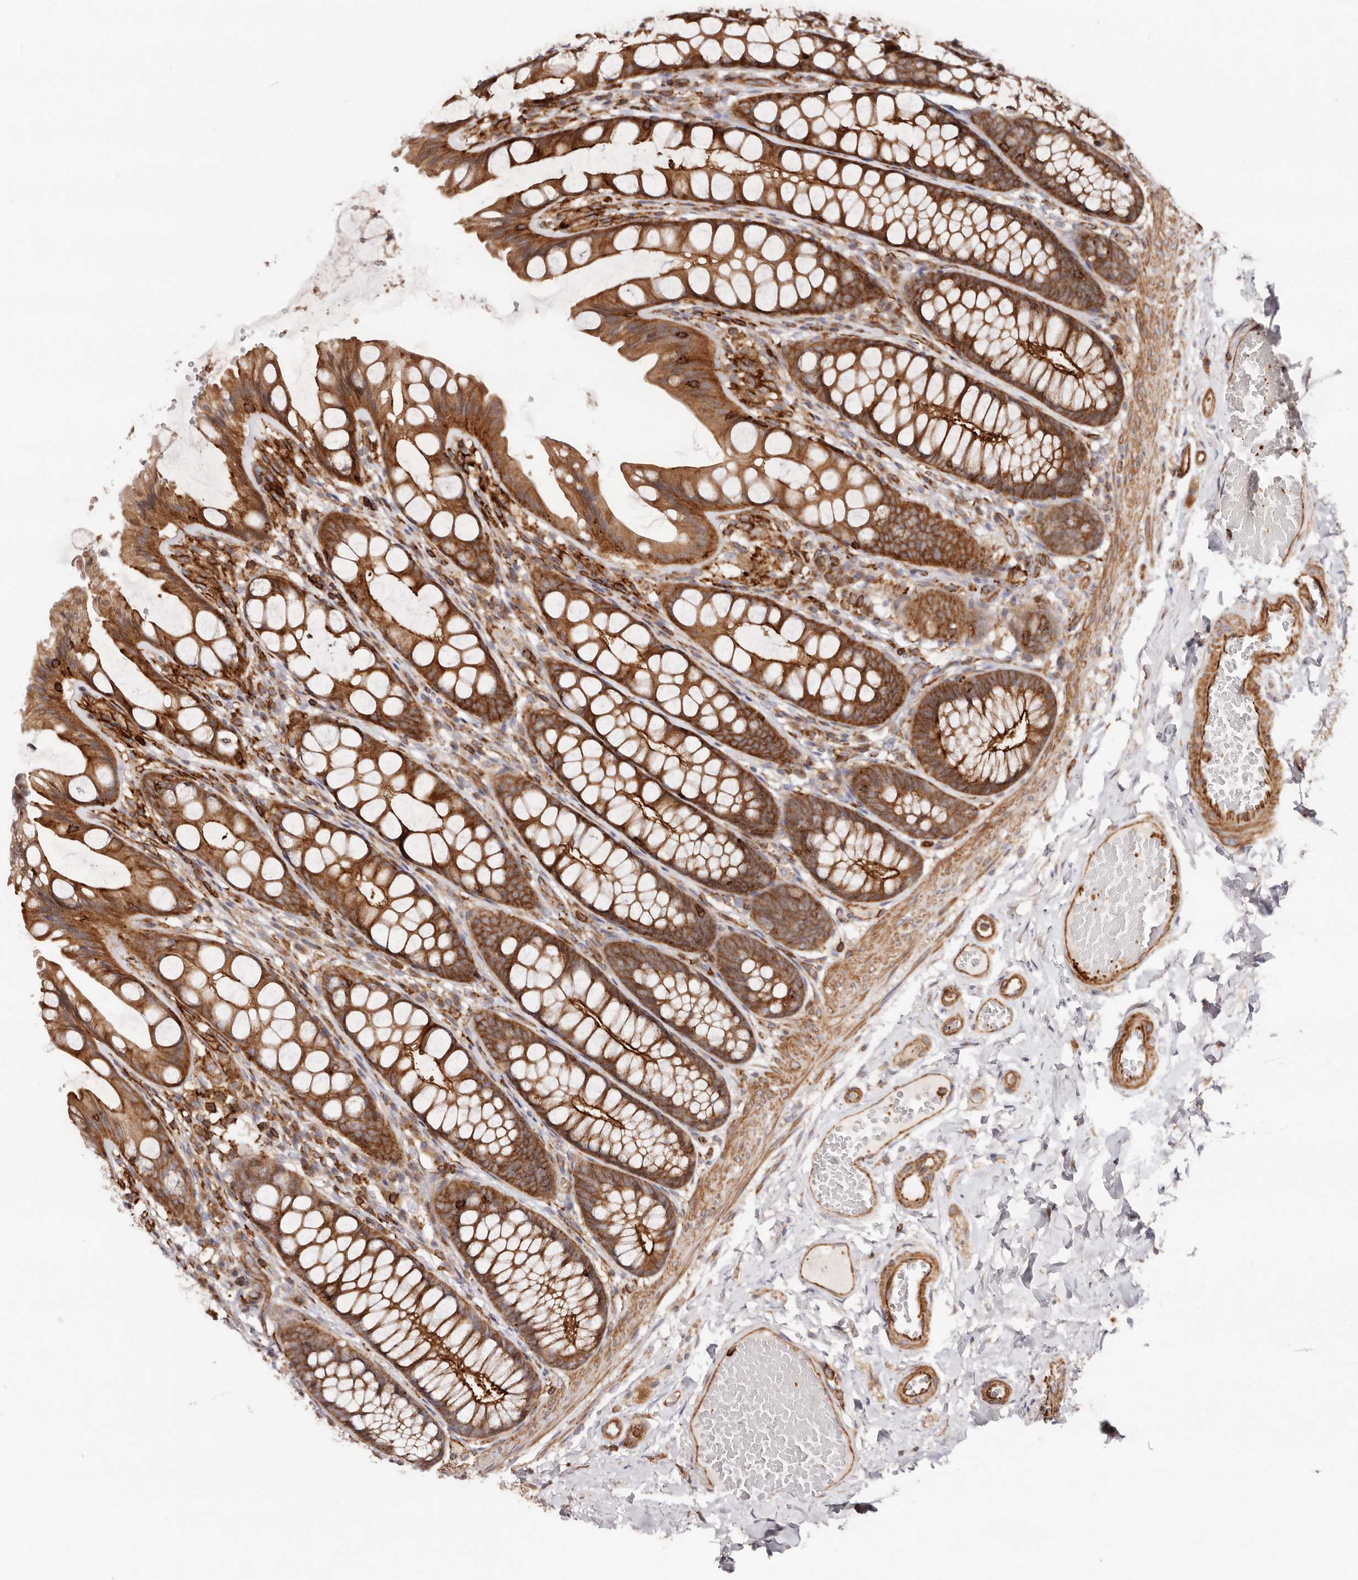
{"staining": {"intensity": "moderate", "quantity": ">75%", "location": "cytoplasmic/membranous"}, "tissue": "colon", "cell_type": "Endothelial cells", "image_type": "normal", "snomed": [{"axis": "morphology", "description": "Normal tissue, NOS"}, {"axis": "topography", "description": "Colon"}], "caption": "IHC of unremarkable human colon displays medium levels of moderate cytoplasmic/membranous expression in about >75% of endothelial cells. The staining was performed using DAB to visualize the protein expression in brown, while the nuclei were stained in blue with hematoxylin (Magnification: 20x).", "gene": "PTPN22", "patient": {"sex": "male", "age": 47}}